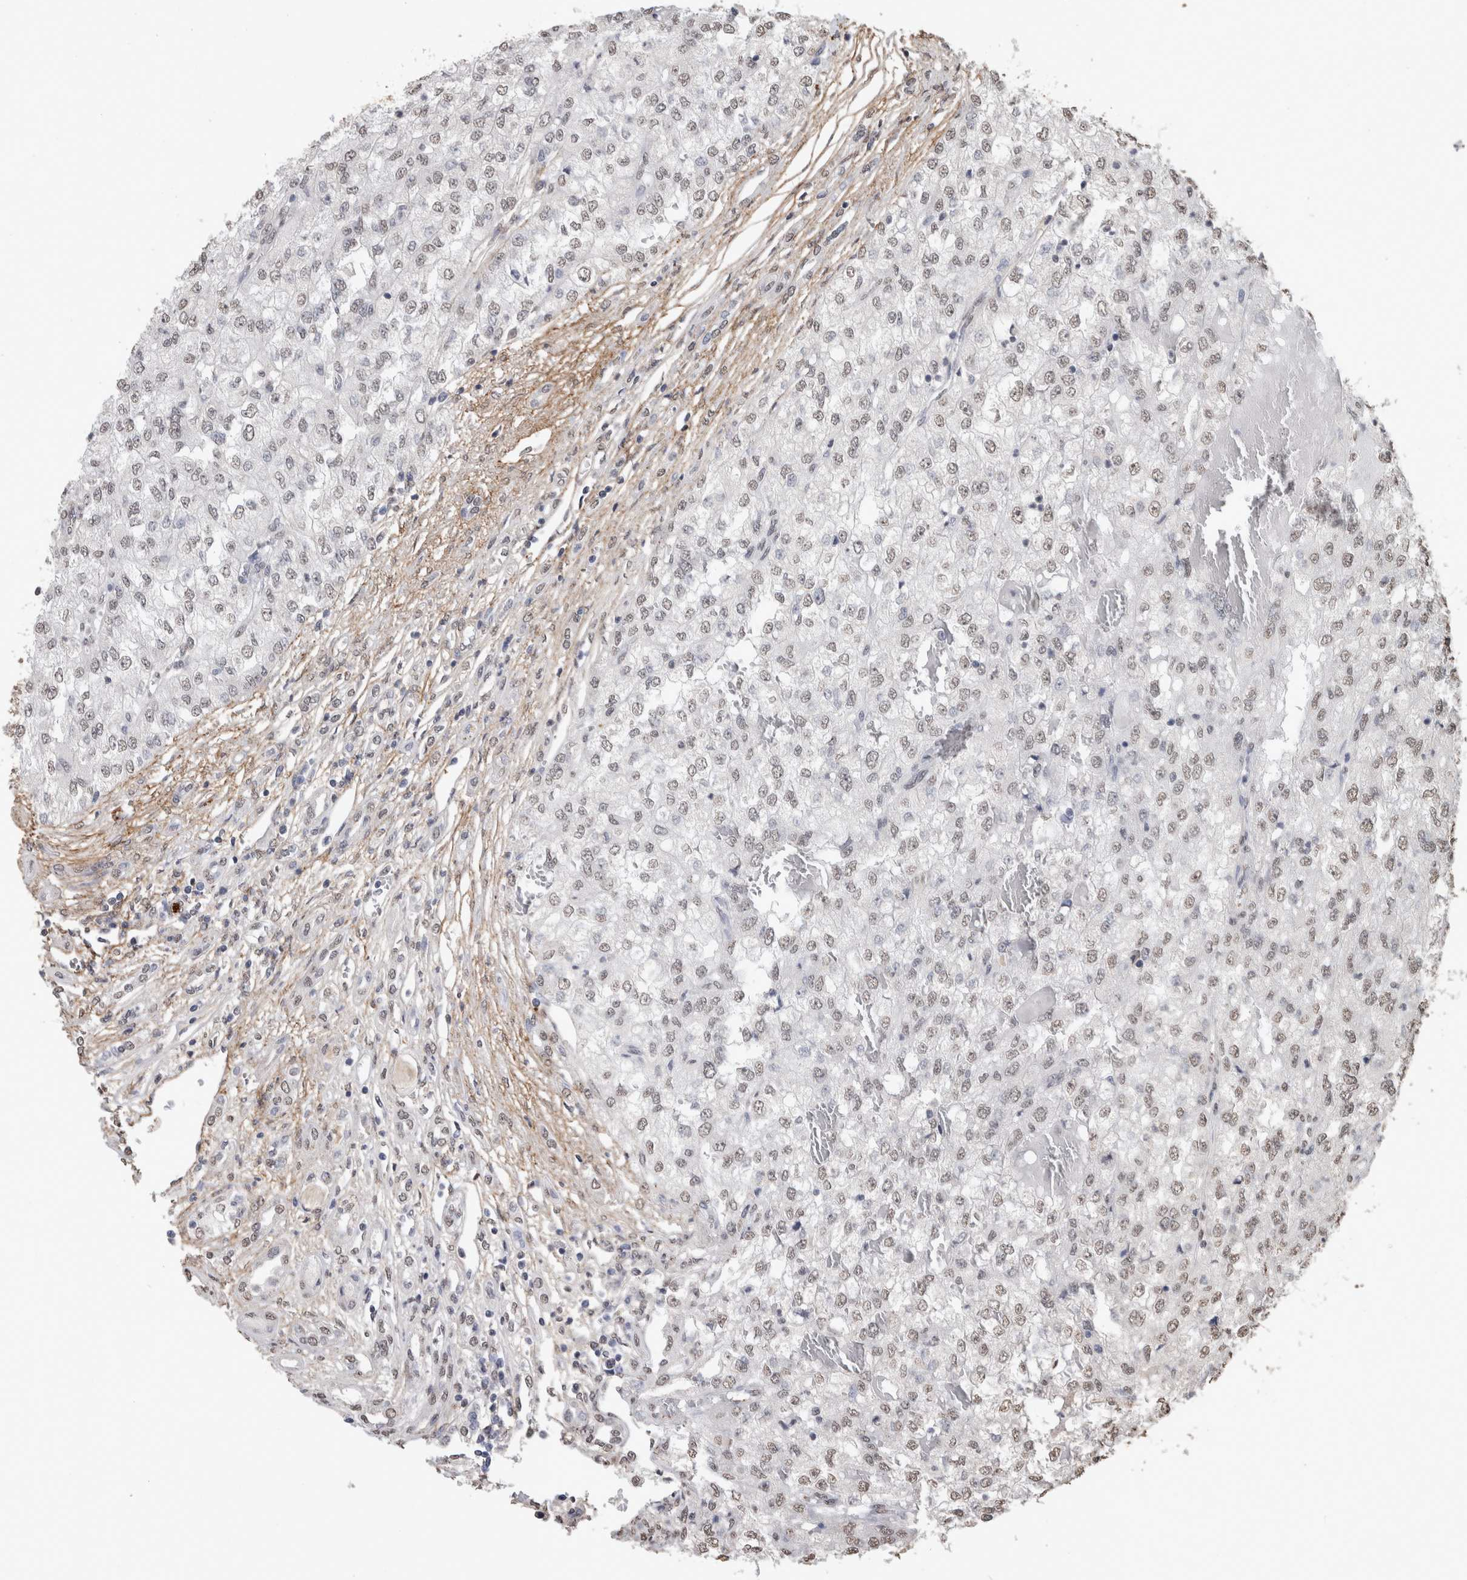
{"staining": {"intensity": "negative", "quantity": "none", "location": "none"}, "tissue": "renal cancer", "cell_type": "Tumor cells", "image_type": "cancer", "snomed": [{"axis": "morphology", "description": "Adenocarcinoma, NOS"}, {"axis": "topography", "description": "Kidney"}], "caption": "Tumor cells are negative for brown protein staining in adenocarcinoma (renal). (DAB IHC visualized using brightfield microscopy, high magnification).", "gene": "LTBP1", "patient": {"sex": "female", "age": 54}}